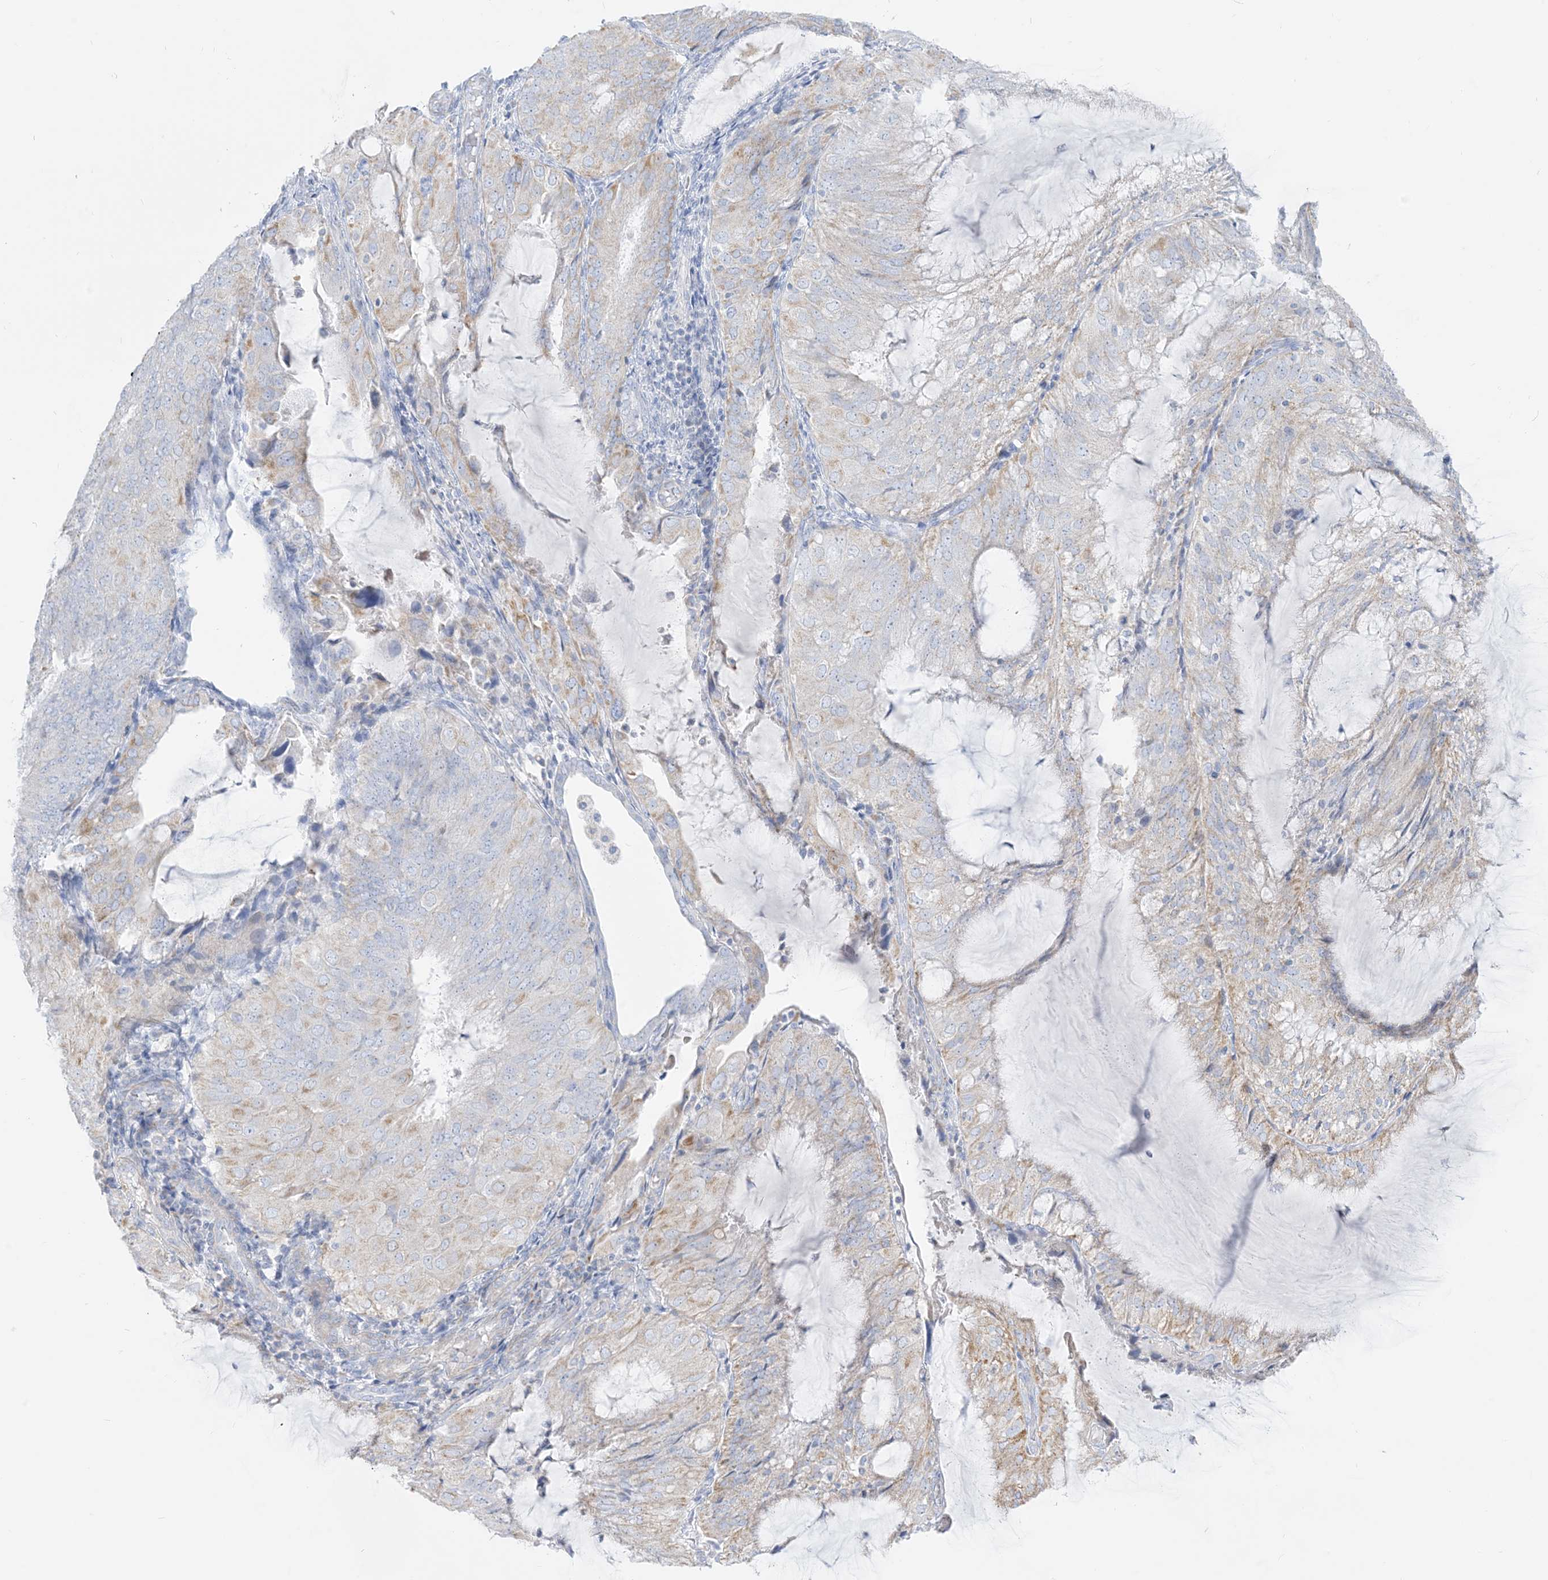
{"staining": {"intensity": "weak", "quantity": "<25%", "location": "cytoplasmic/membranous"}, "tissue": "endometrial cancer", "cell_type": "Tumor cells", "image_type": "cancer", "snomed": [{"axis": "morphology", "description": "Adenocarcinoma, NOS"}, {"axis": "topography", "description": "Endometrium"}], "caption": "High power microscopy histopathology image of an IHC histopathology image of endometrial adenocarcinoma, revealing no significant staining in tumor cells.", "gene": "SLC26A3", "patient": {"sex": "female", "age": 81}}